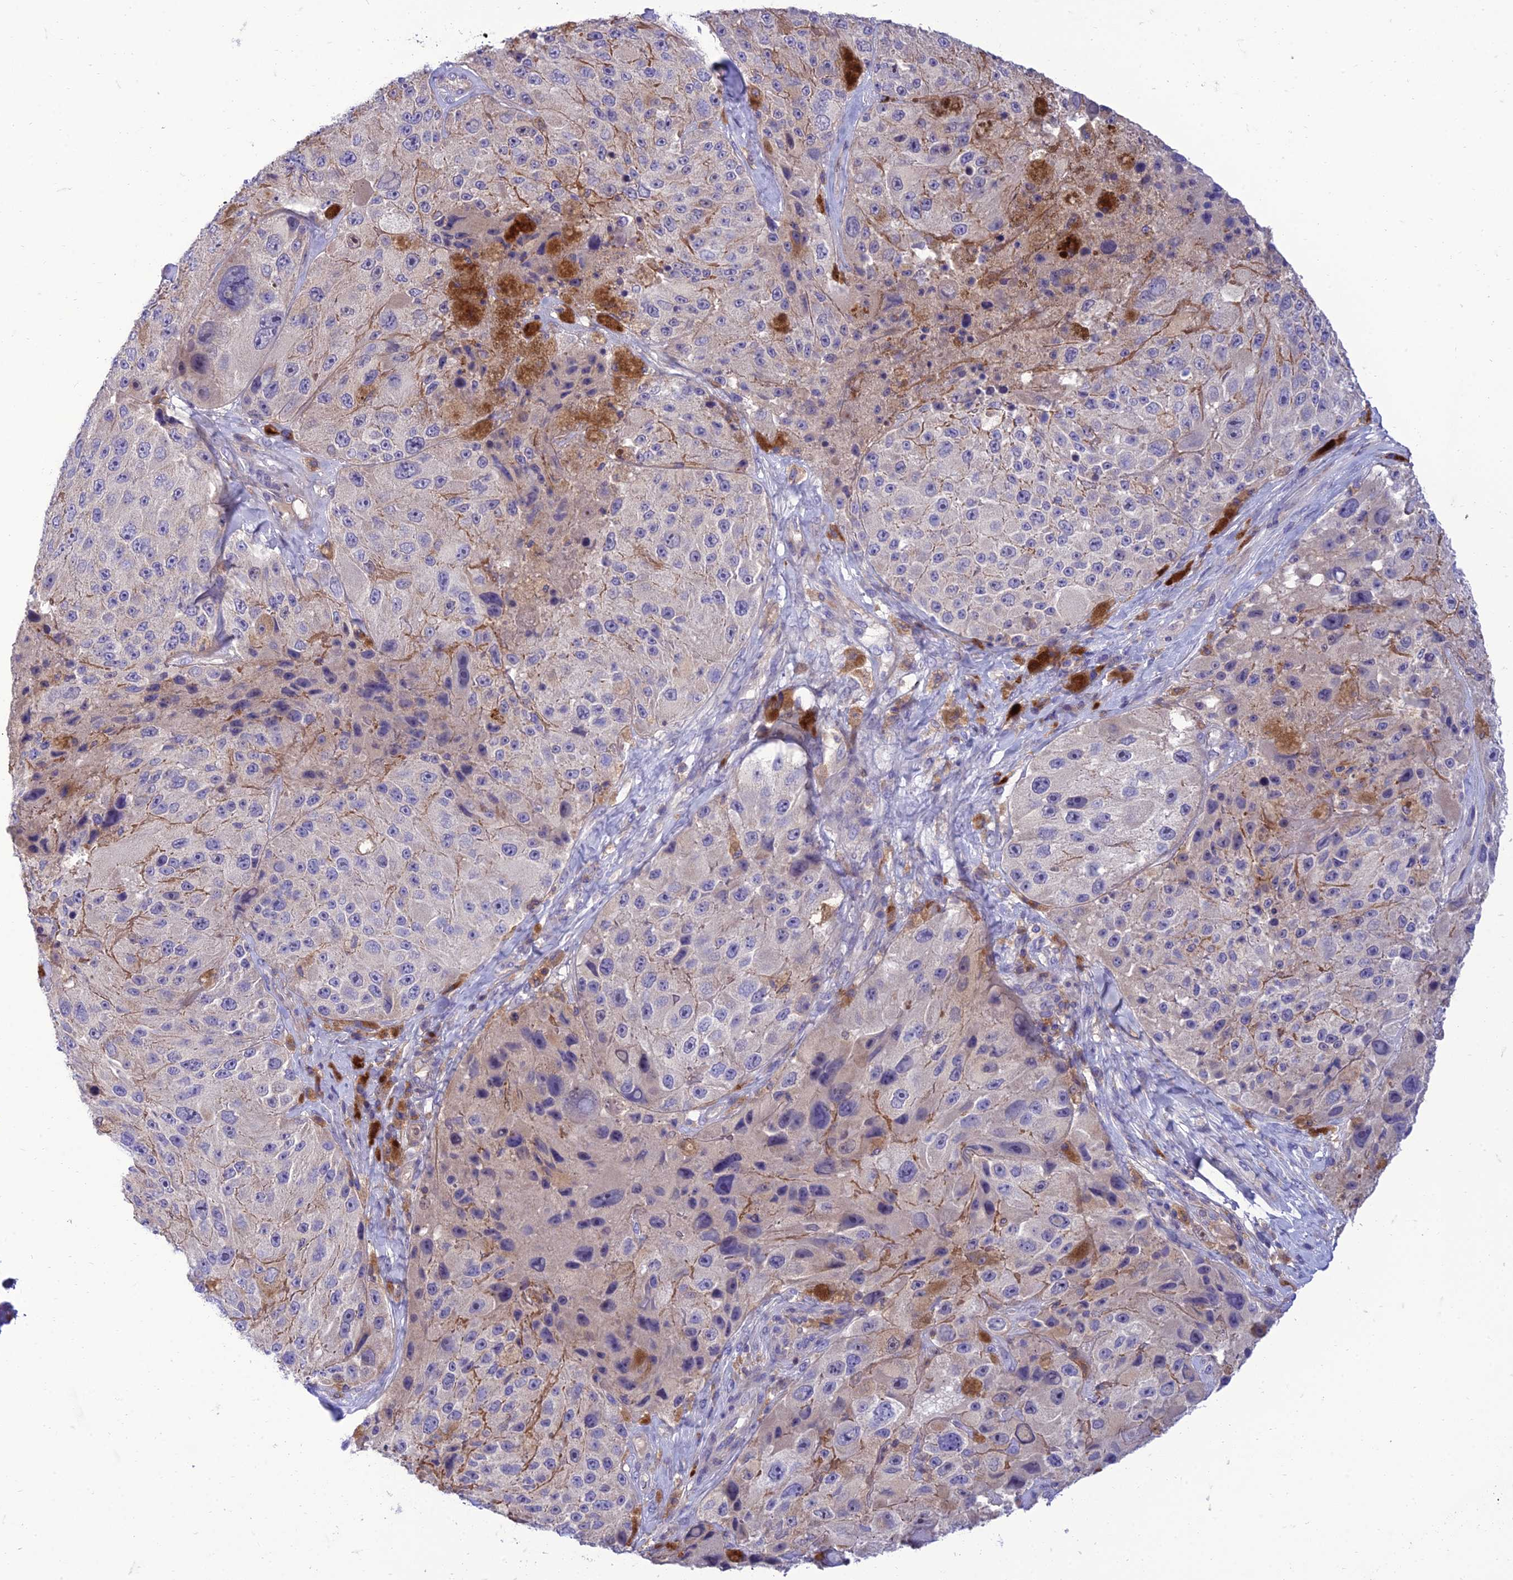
{"staining": {"intensity": "negative", "quantity": "none", "location": "none"}, "tissue": "melanoma", "cell_type": "Tumor cells", "image_type": "cancer", "snomed": [{"axis": "morphology", "description": "Malignant melanoma, Metastatic site"}, {"axis": "topography", "description": "Lymph node"}], "caption": "A photomicrograph of malignant melanoma (metastatic site) stained for a protein demonstrates no brown staining in tumor cells. (Immunohistochemistry (ihc), brightfield microscopy, high magnification).", "gene": "IRAK3", "patient": {"sex": "male", "age": 62}}